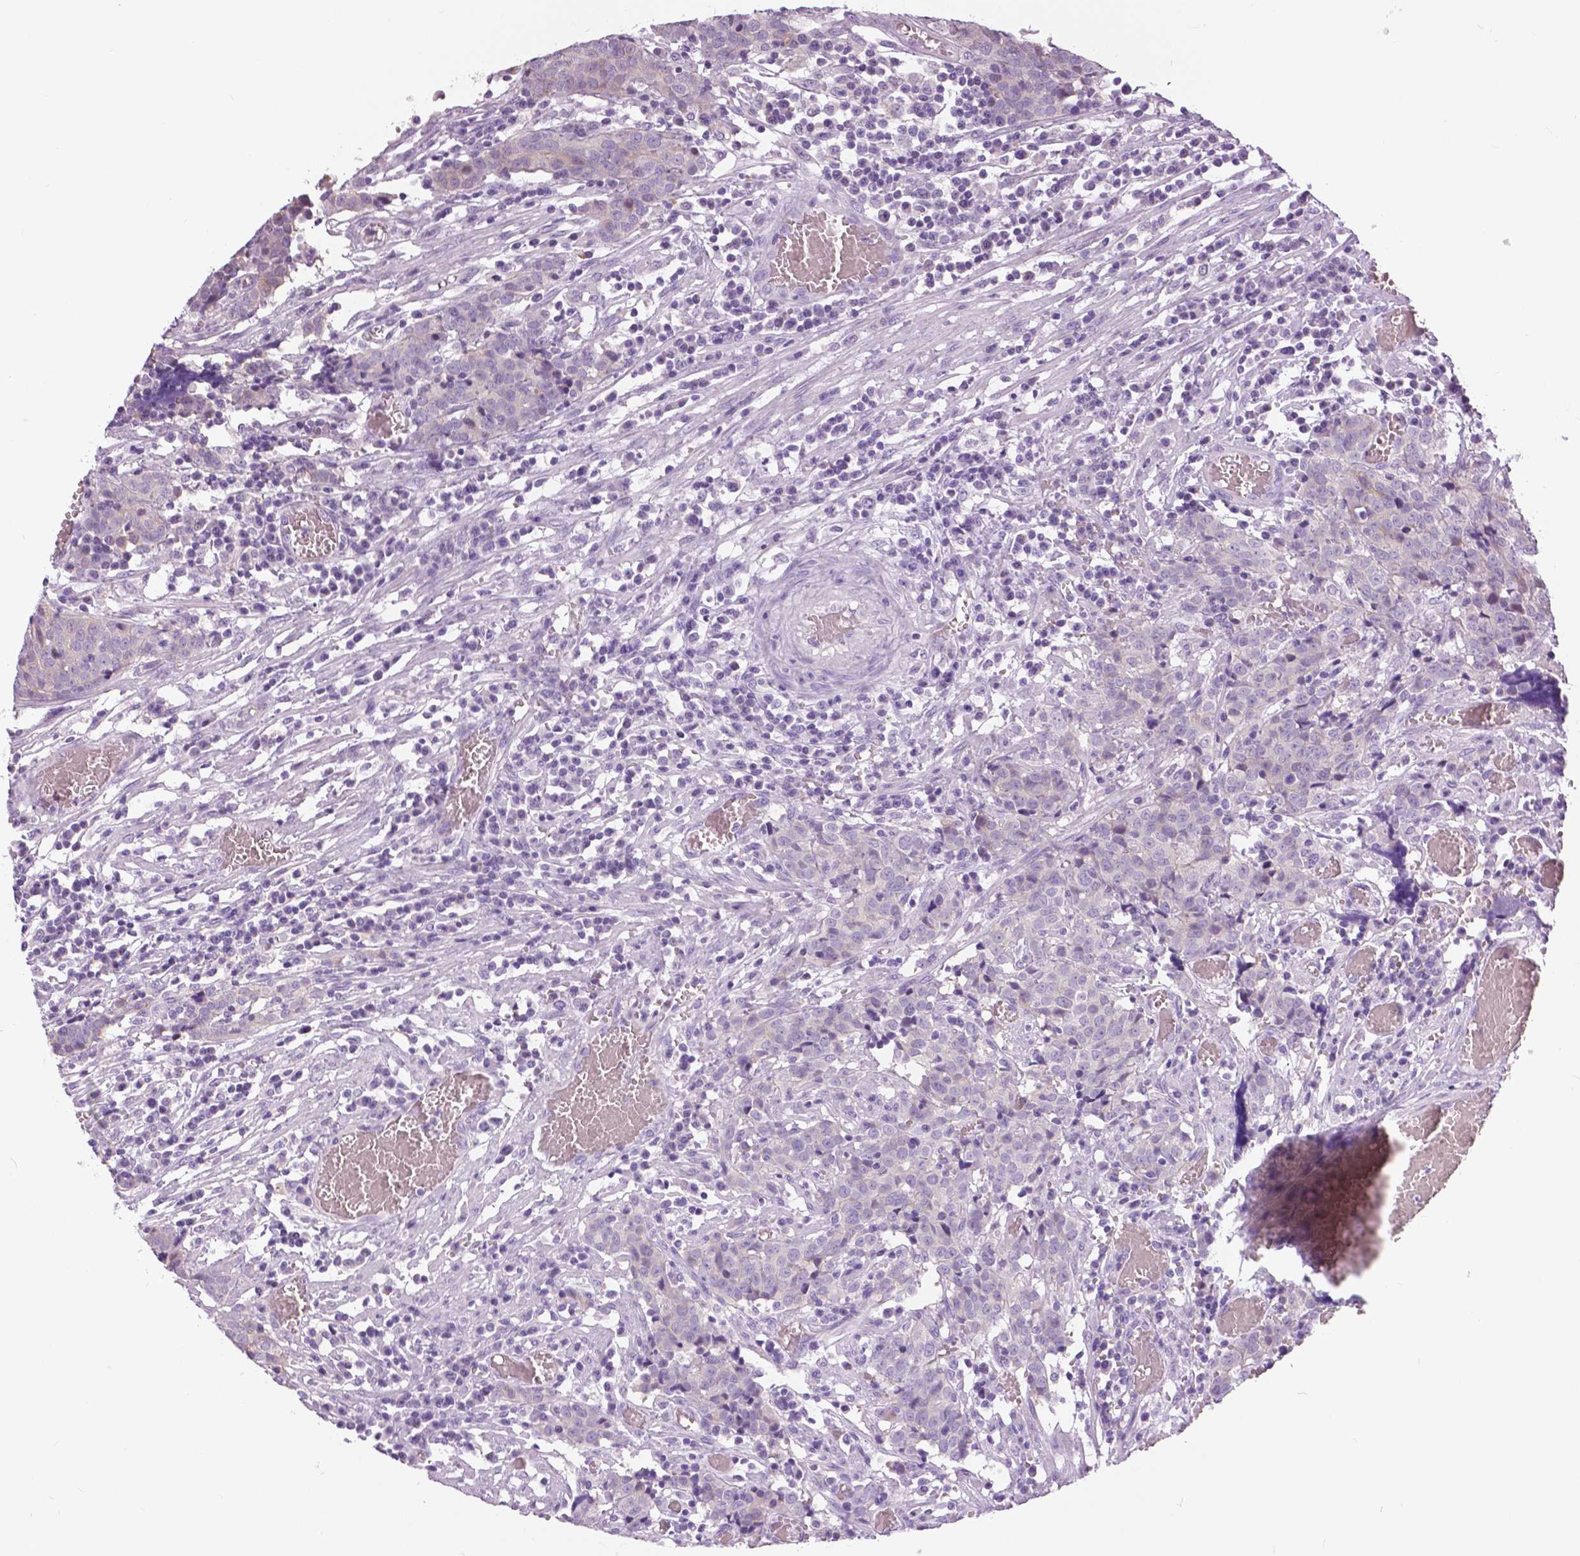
{"staining": {"intensity": "negative", "quantity": "none", "location": "none"}, "tissue": "prostate cancer", "cell_type": "Tumor cells", "image_type": "cancer", "snomed": [{"axis": "morphology", "description": "Adenocarcinoma, High grade"}, {"axis": "topography", "description": "Prostate and seminal vesicle, NOS"}], "caption": "Immunohistochemistry (IHC) of human adenocarcinoma (high-grade) (prostate) displays no expression in tumor cells. (Stains: DAB (3,3'-diaminobenzidine) immunohistochemistry with hematoxylin counter stain, Microscopy: brightfield microscopy at high magnification).", "gene": "TP53TG5", "patient": {"sex": "male", "age": 60}}